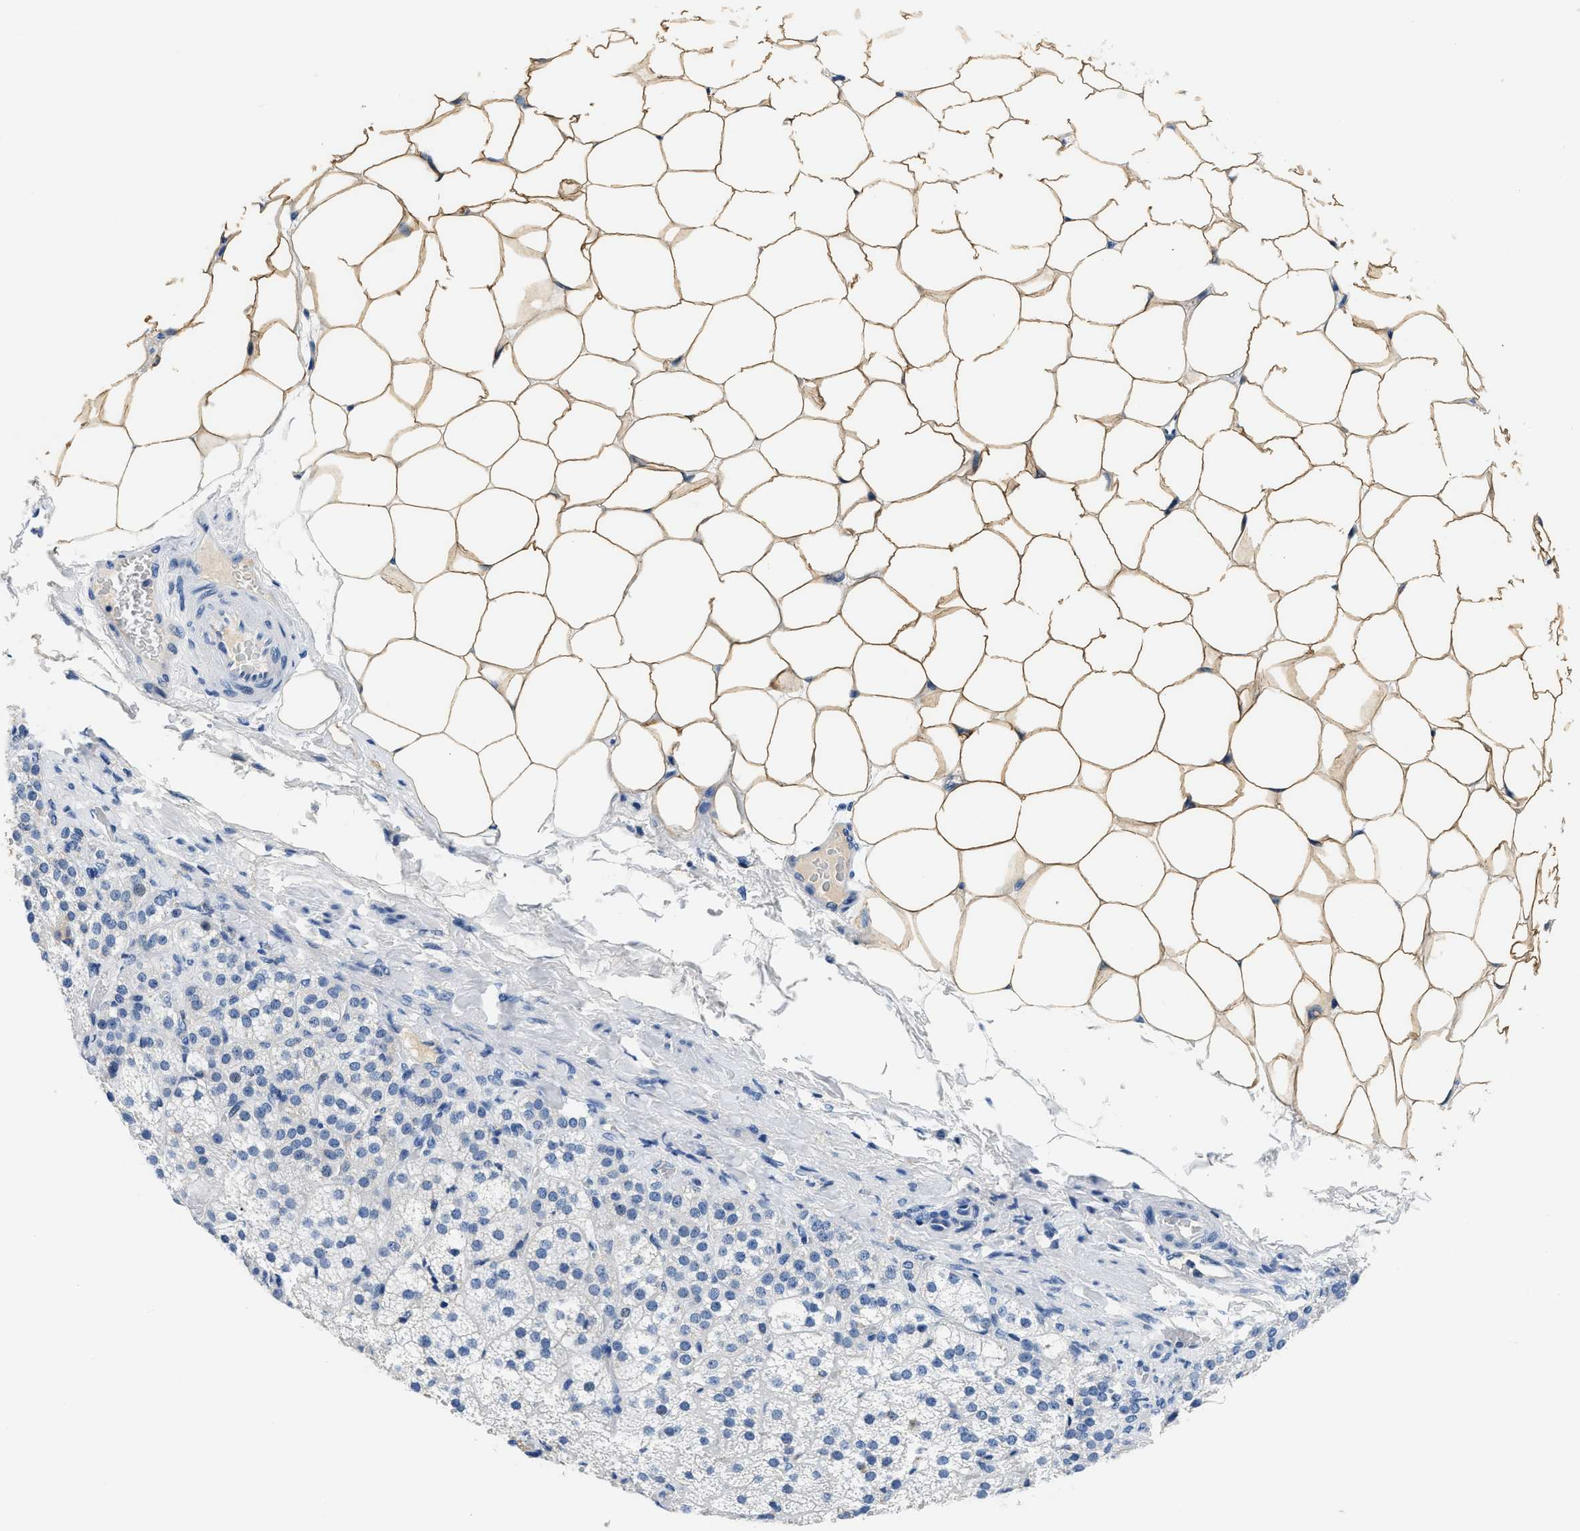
{"staining": {"intensity": "negative", "quantity": "none", "location": "none"}, "tissue": "adrenal gland", "cell_type": "Glandular cells", "image_type": "normal", "snomed": [{"axis": "morphology", "description": "Normal tissue, NOS"}, {"axis": "topography", "description": "Adrenal gland"}], "caption": "Immunohistochemistry micrograph of benign adrenal gland: human adrenal gland stained with DAB reveals no significant protein expression in glandular cells. The staining is performed using DAB (3,3'-diaminobenzidine) brown chromogen with nuclei counter-stained in using hematoxylin.", "gene": "PCK2", "patient": {"sex": "female", "age": 44}}